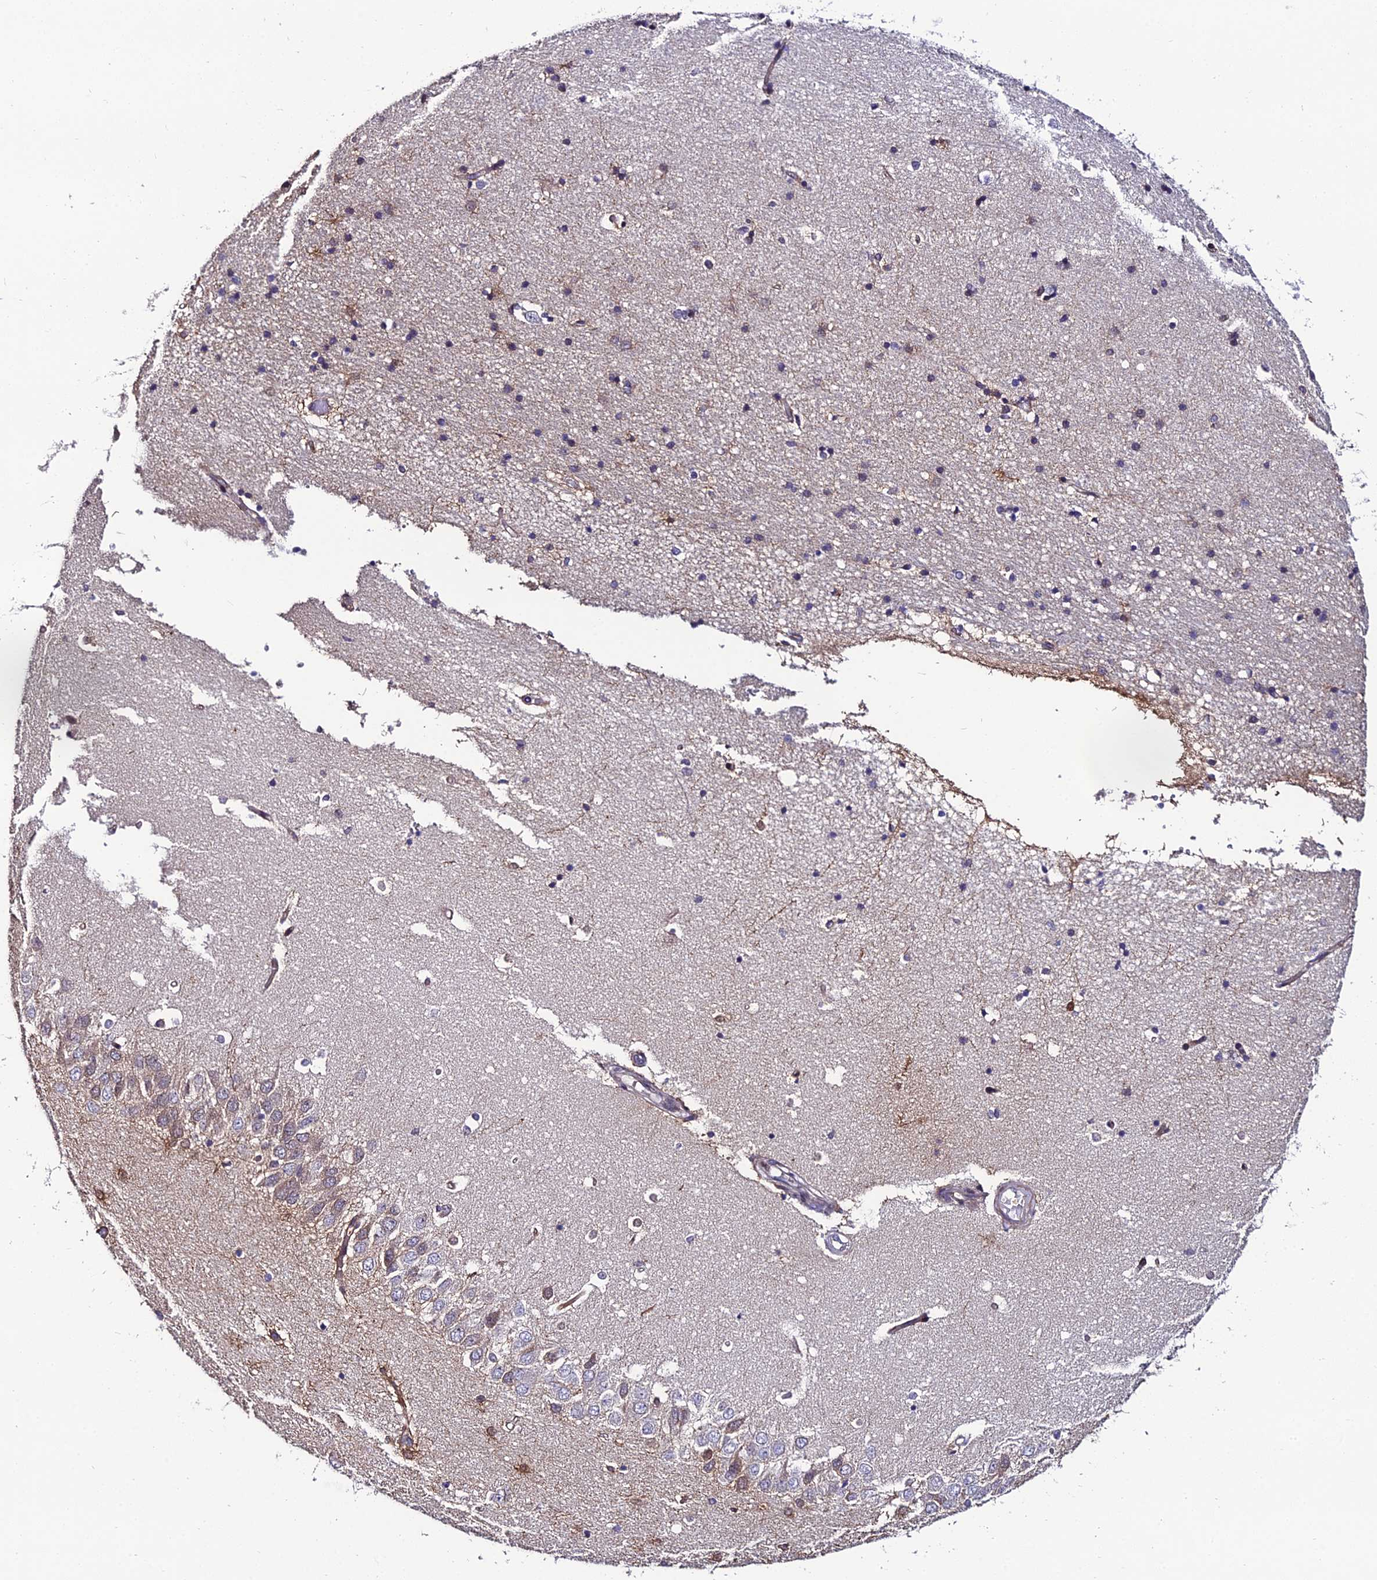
{"staining": {"intensity": "weak", "quantity": "<25%", "location": "cytoplasmic/membranous"}, "tissue": "hippocampus", "cell_type": "Glial cells", "image_type": "normal", "snomed": [{"axis": "morphology", "description": "Normal tissue, NOS"}, {"axis": "topography", "description": "Hippocampus"}], "caption": "Protein analysis of normal hippocampus exhibits no significant positivity in glial cells.", "gene": "DDX19A", "patient": {"sex": "male", "age": 45}}